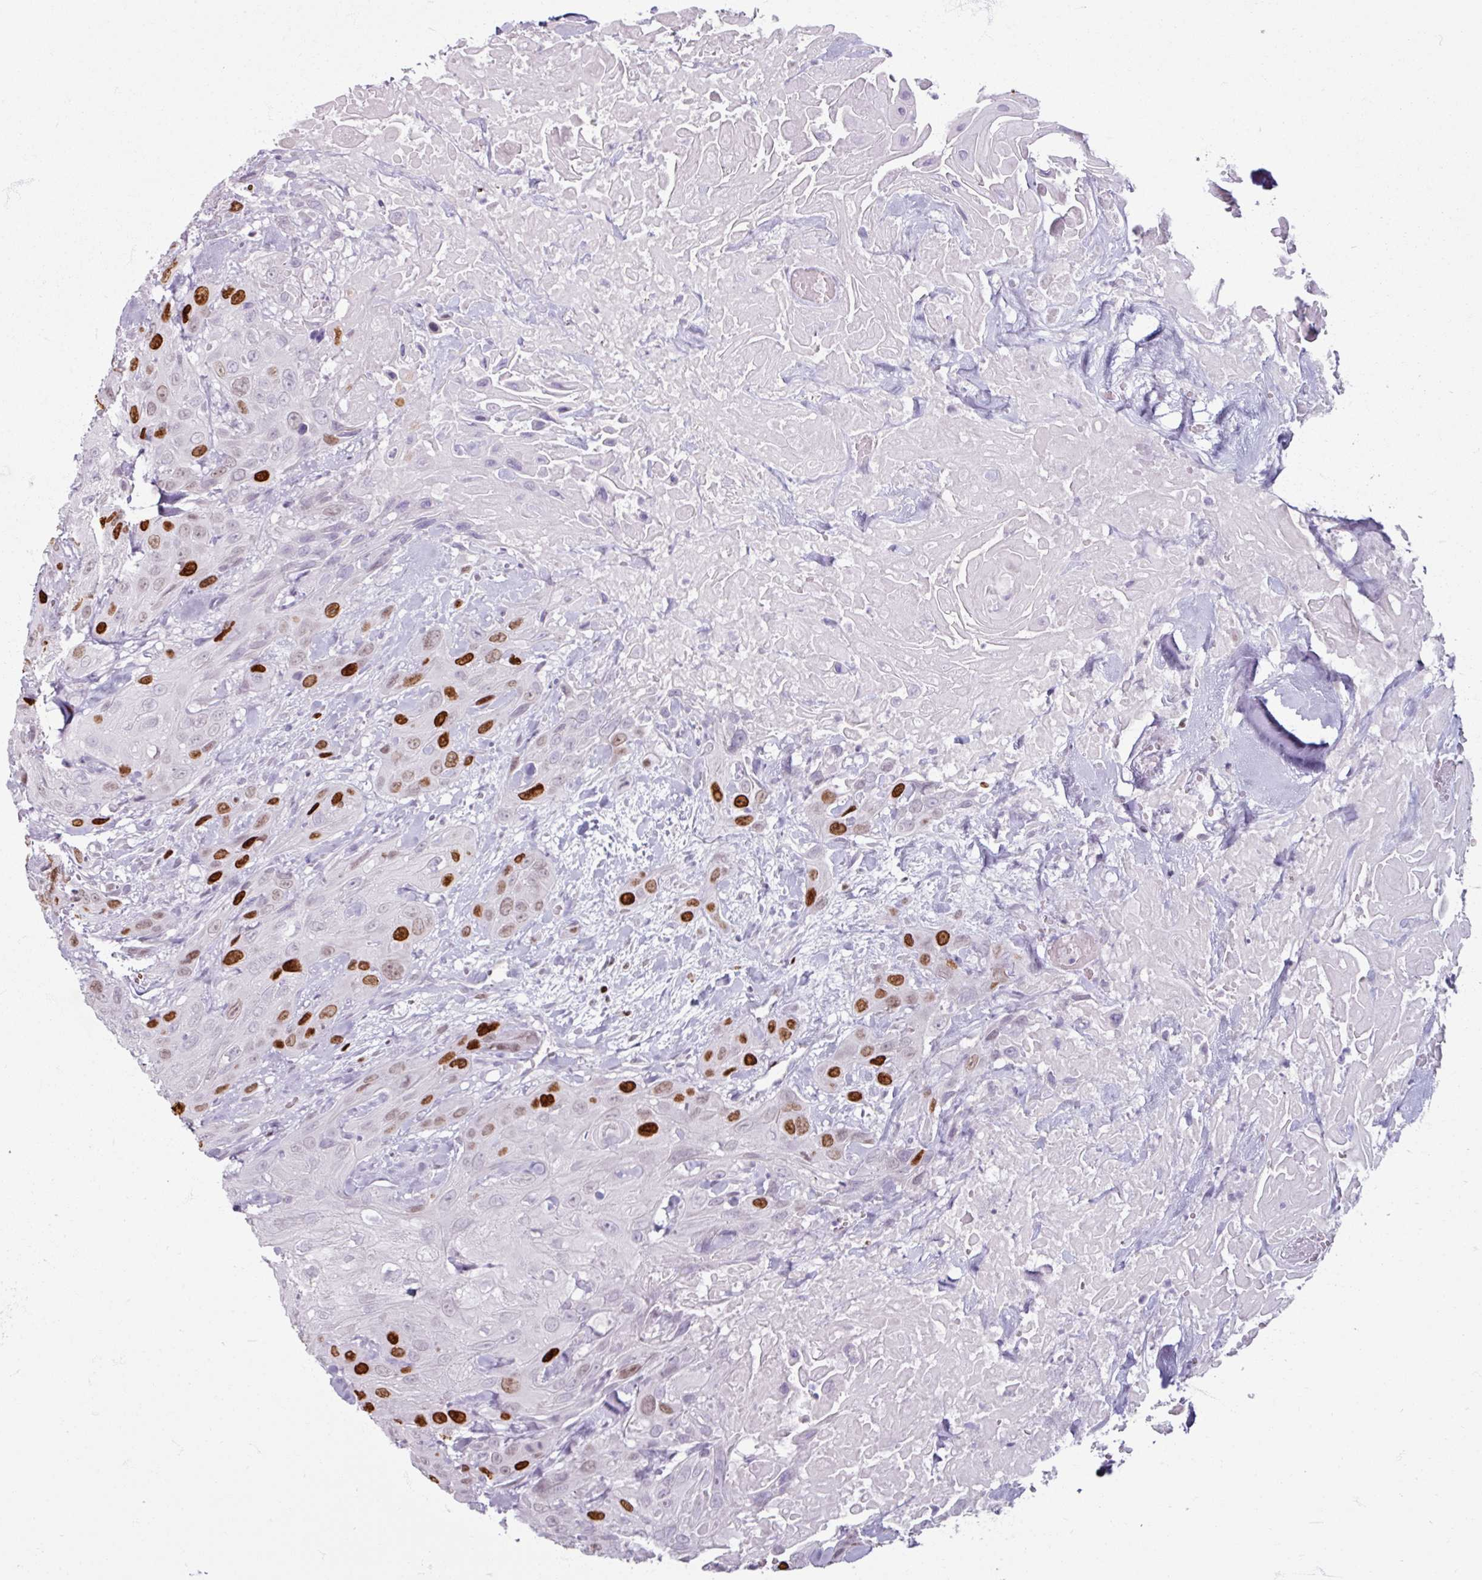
{"staining": {"intensity": "strong", "quantity": "<25%", "location": "nuclear"}, "tissue": "head and neck cancer", "cell_type": "Tumor cells", "image_type": "cancer", "snomed": [{"axis": "morphology", "description": "Squamous cell carcinoma, NOS"}, {"axis": "topography", "description": "Head-Neck"}], "caption": "Immunohistochemical staining of head and neck cancer reveals strong nuclear protein expression in about <25% of tumor cells. (DAB (3,3'-diaminobenzidine) = brown stain, brightfield microscopy at high magnification).", "gene": "ATAD2", "patient": {"sex": "male", "age": 81}}